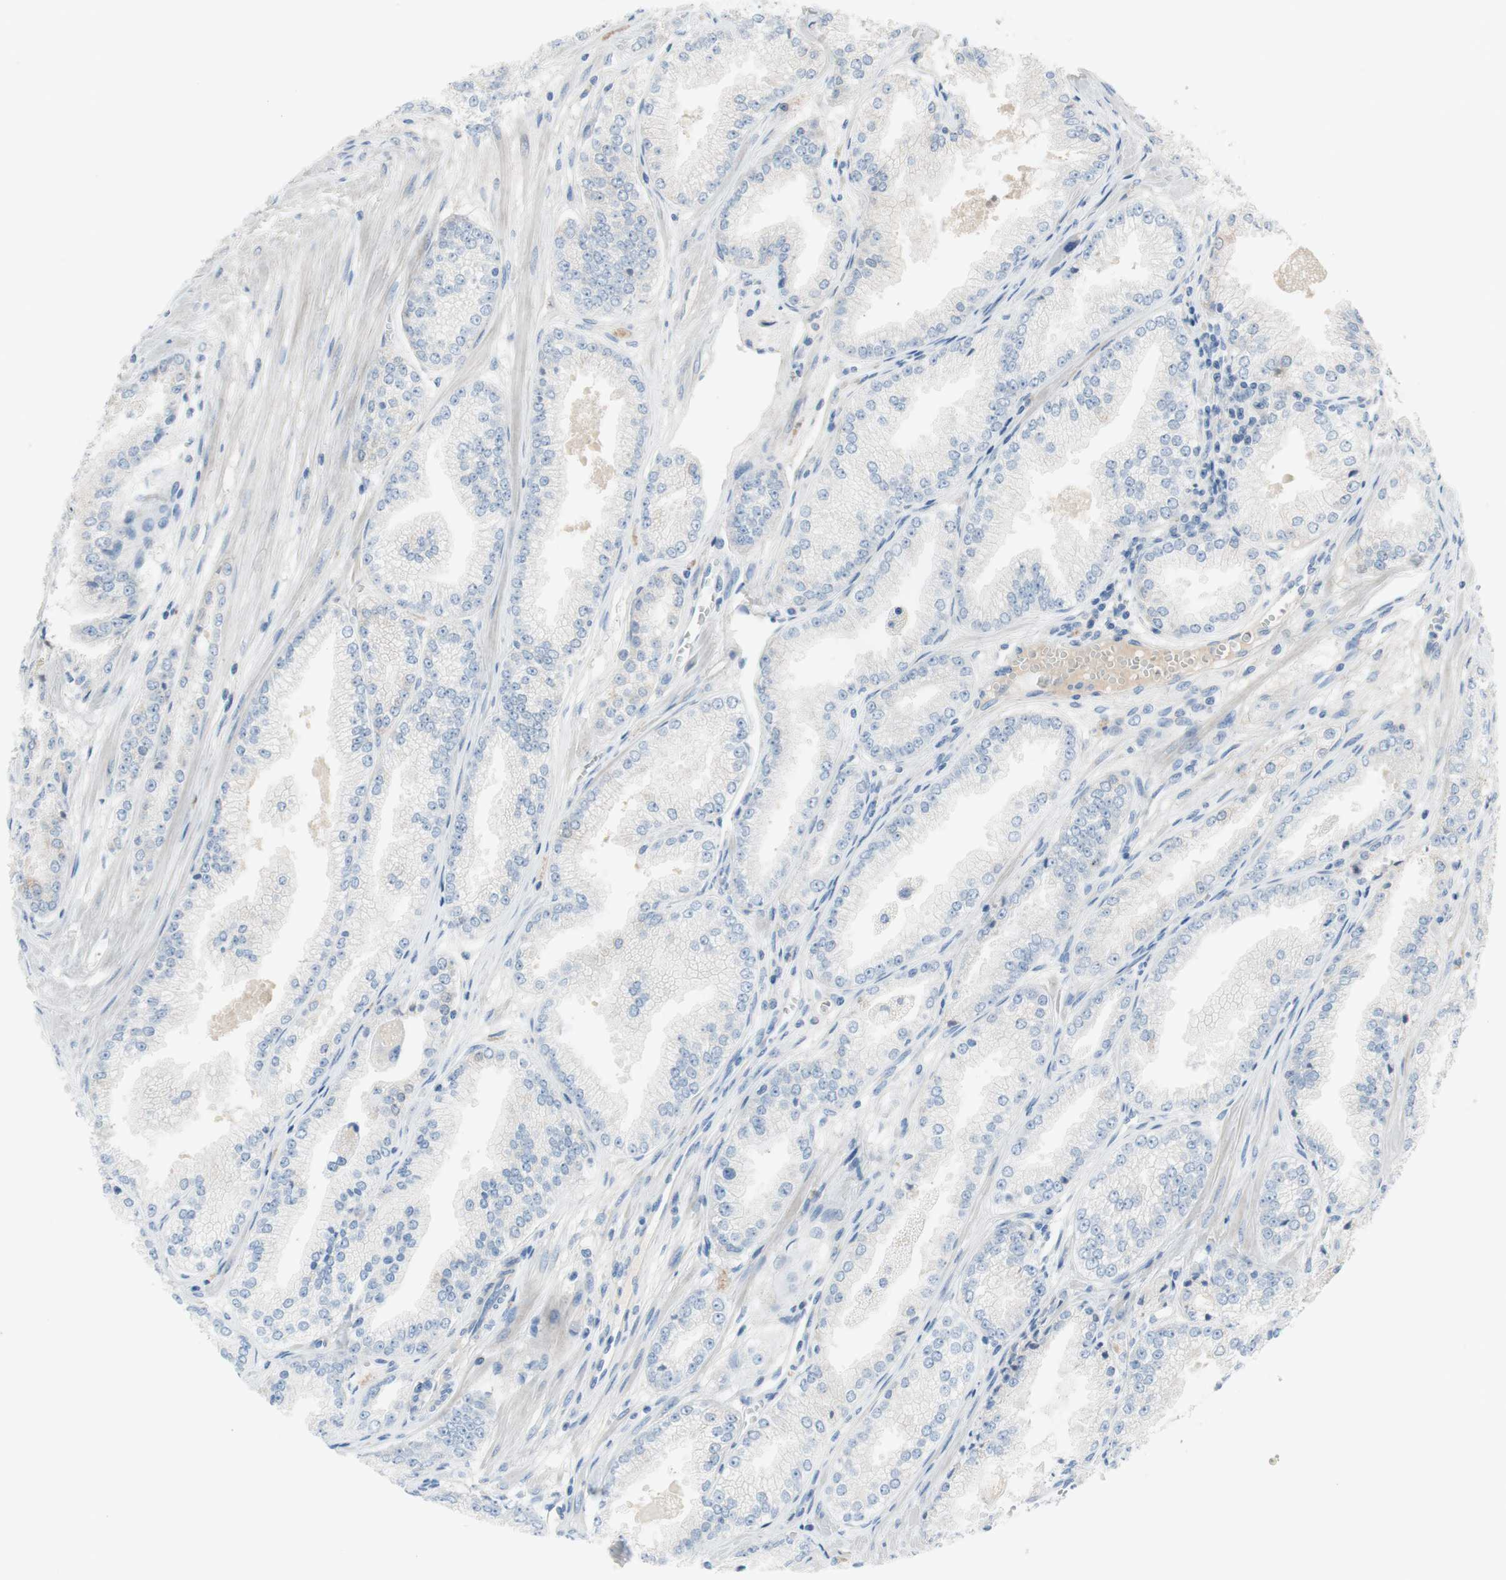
{"staining": {"intensity": "negative", "quantity": "none", "location": "none"}, "tissue": "prostate cancer", "cell_type": "Tumor cells", "image_type": "cancer", "snomed": [{"axis": "morphology", "description": "Adenocarcinoma, High grade"}, {"axis": "topography", "description": "Prostate"}], "caption": "Protein analysis of prostate cancer (adenocarcinoma (high-grade)) exhibits no significant positivity in tumor cells.", "gene": "FDFT1", "patient": {"sex": "male", "age": 61}}